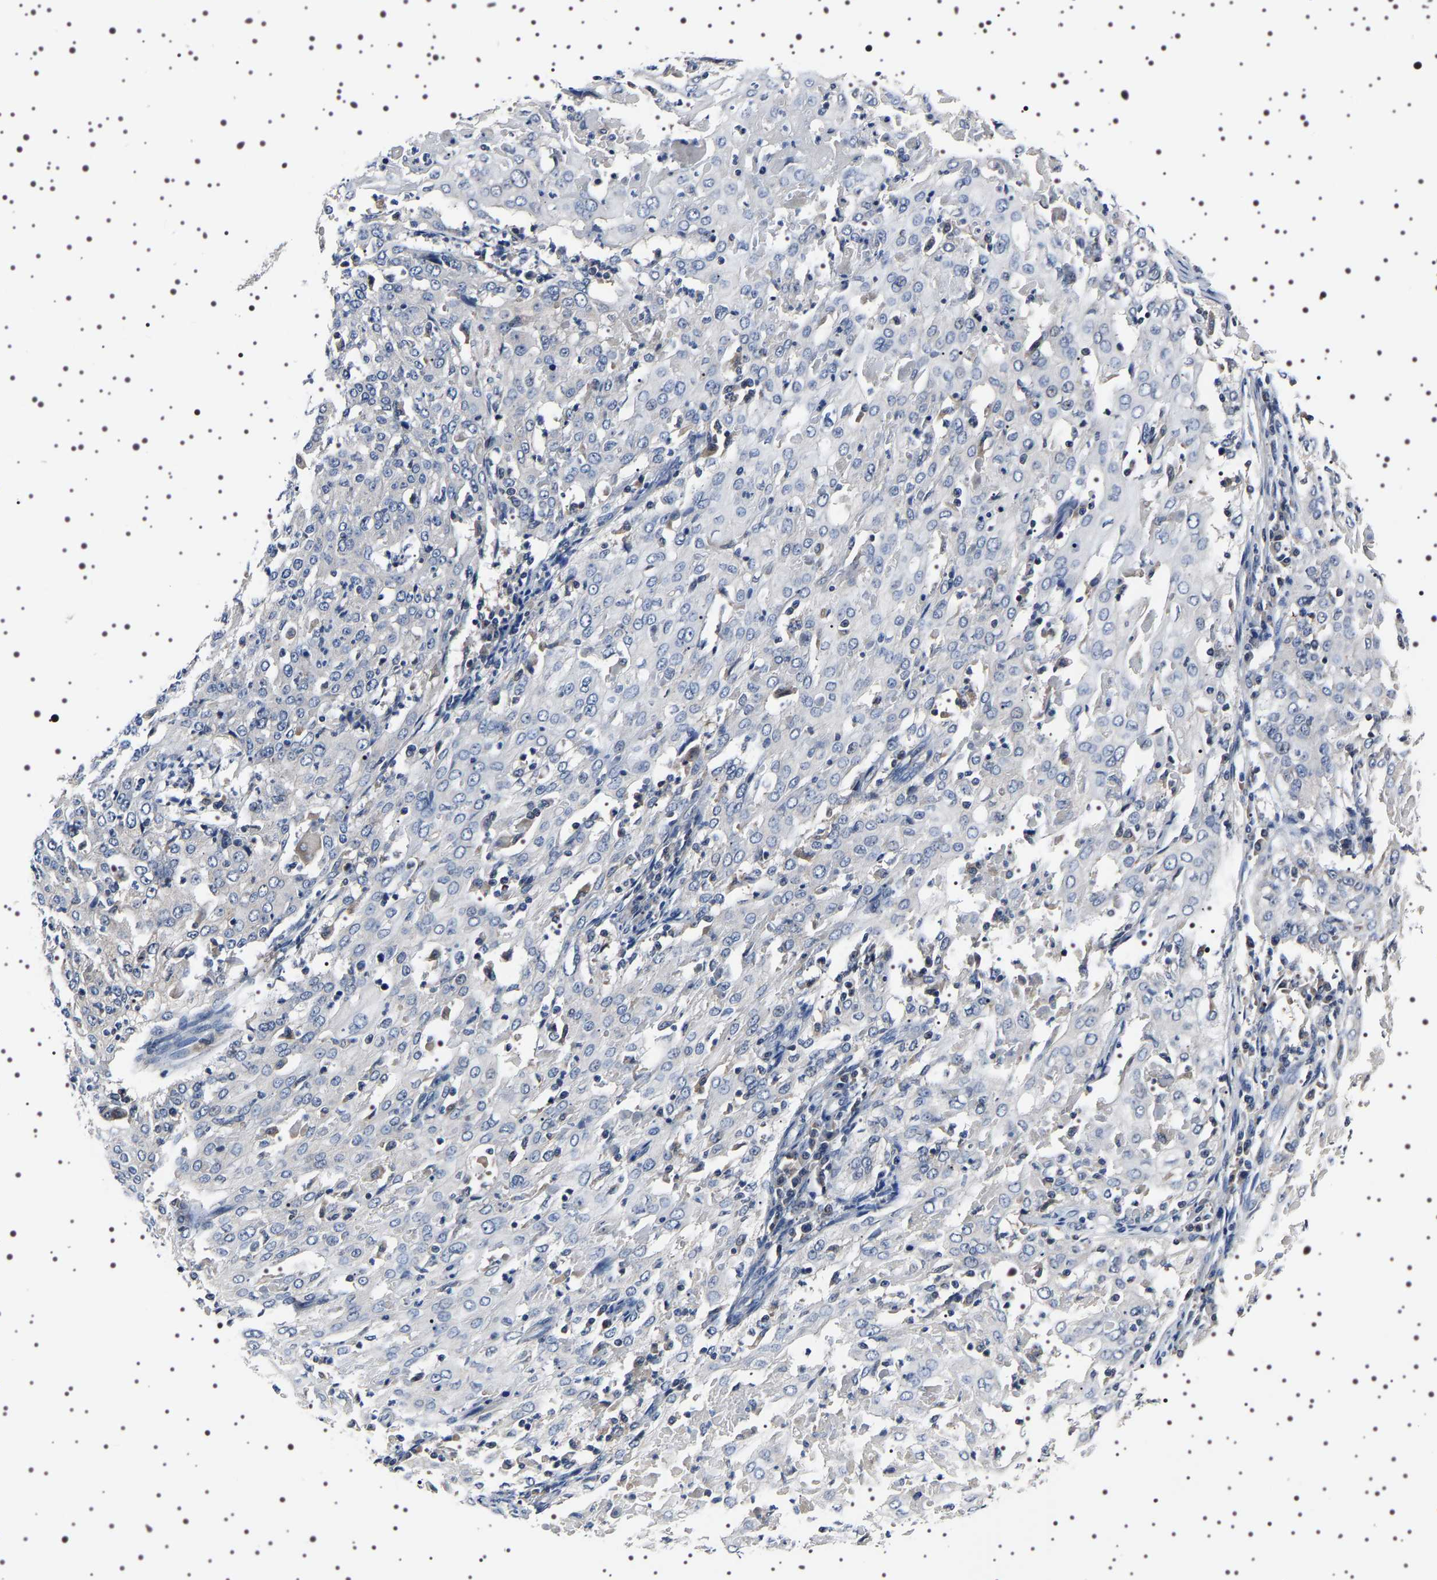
{"staining": {"intensity": "negative", "quantity": "none", "location": "none"}, "tissue": "cervical cancer", "cell_type": "Tumor cells", "image_type": "cancer", "snomed": [{"axis": "morphology", "description": "Squamous cell carcinoma, NOS"}, {"axis": "topography", "description": "Cervix"}], "caption": "Human squamous cell carcinoma (cervical) stained for a protein using immunohistochemistry reveals no staining in tumor cells.", "gene": "TARBP1", "patient": {"sex": "female", "age": 39}}